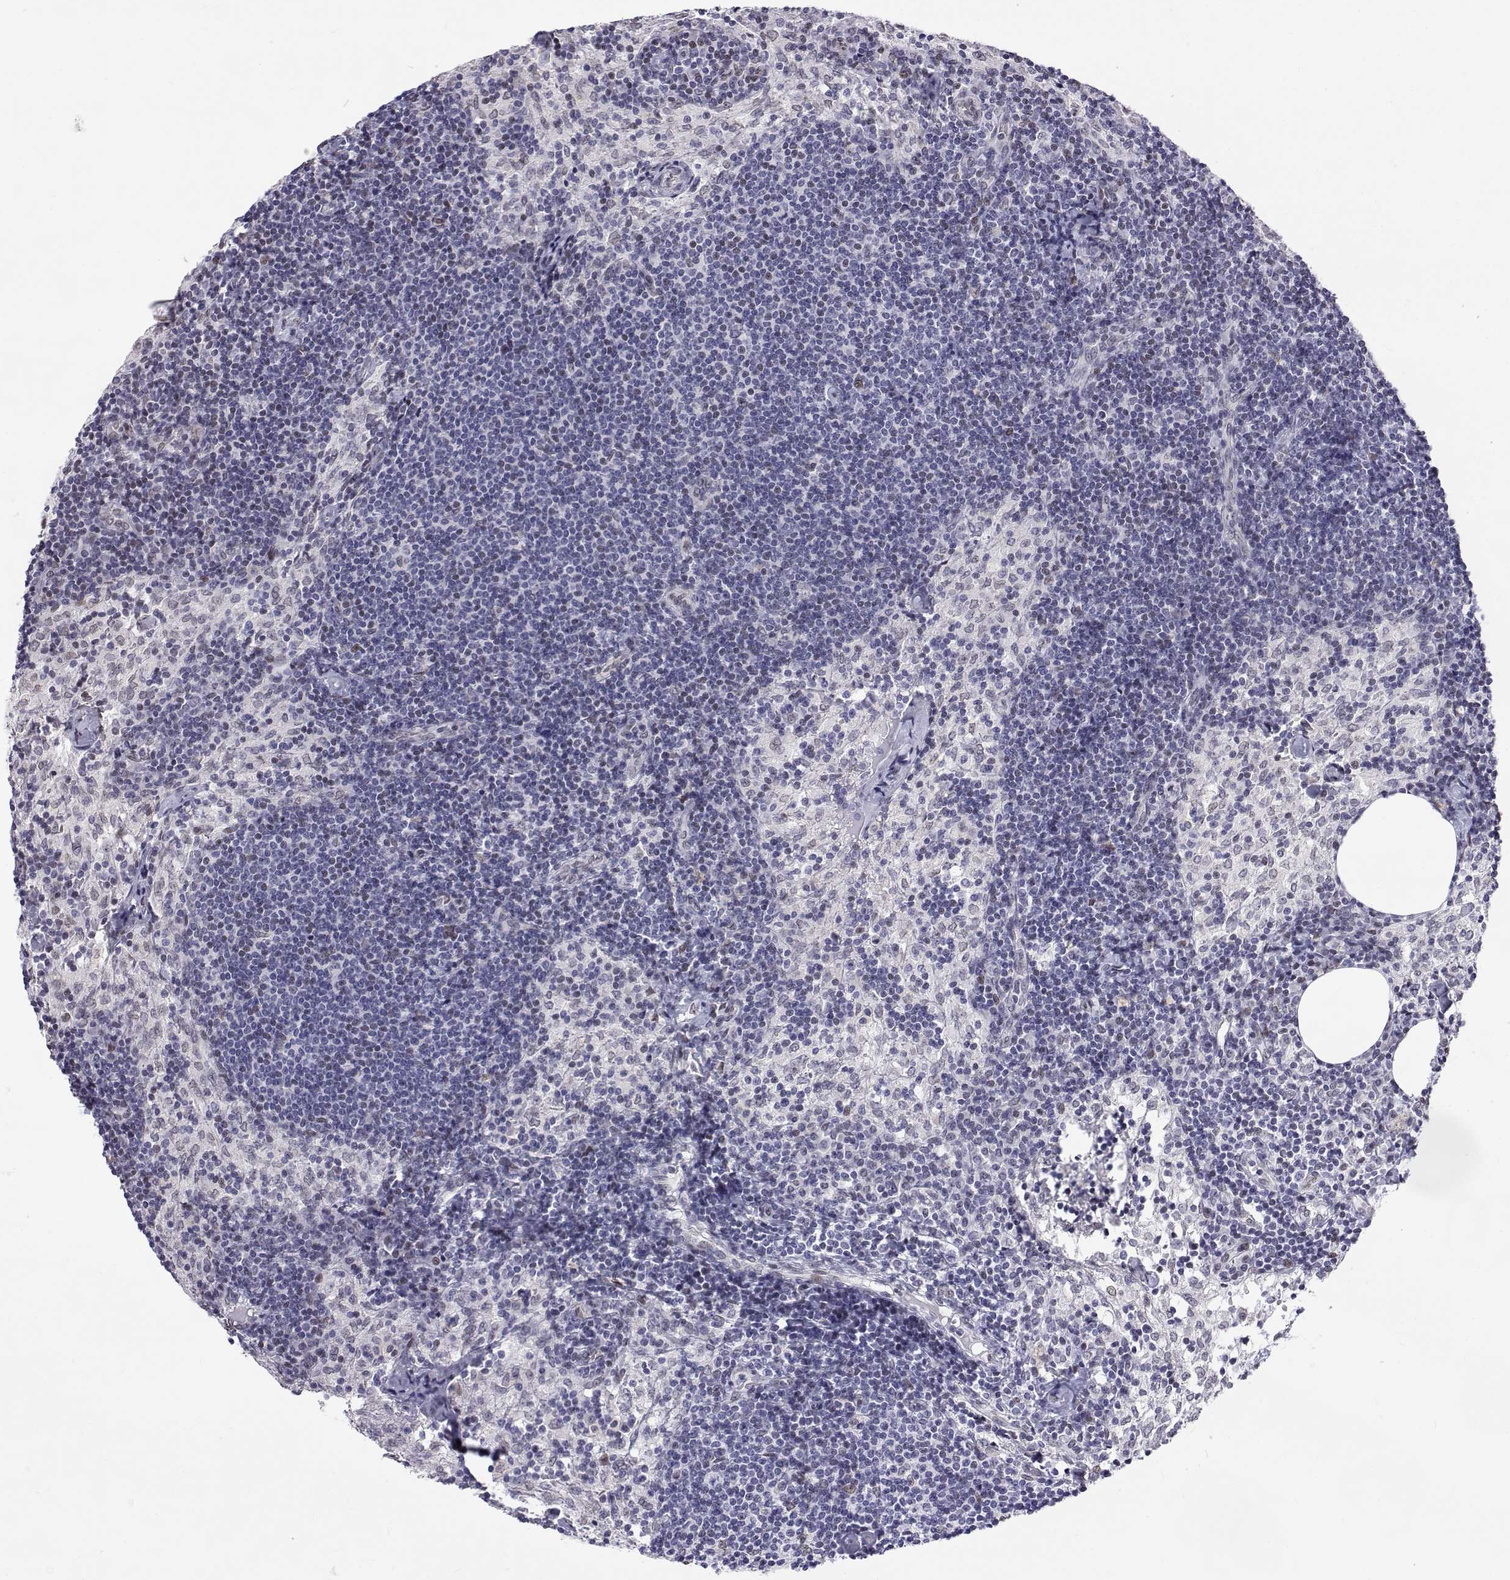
{"staining": {"intensity": "negative", "quantity": "none", "location": "none"}, "tissue": "lymph node", "cell_type": "Germinal center cells", "image_type": "normal", "snomed": [{"axis": "morphology", "description": "Normal tissue, NOS"}, {"axis": "topography", "description": "Lymph node"}], "caption": "Image shows no significant protein positivity in germinal center cells of unremarkable lymph node.", "gene": "ZNF532", "patient": {"sex": "female", "age": 69}}